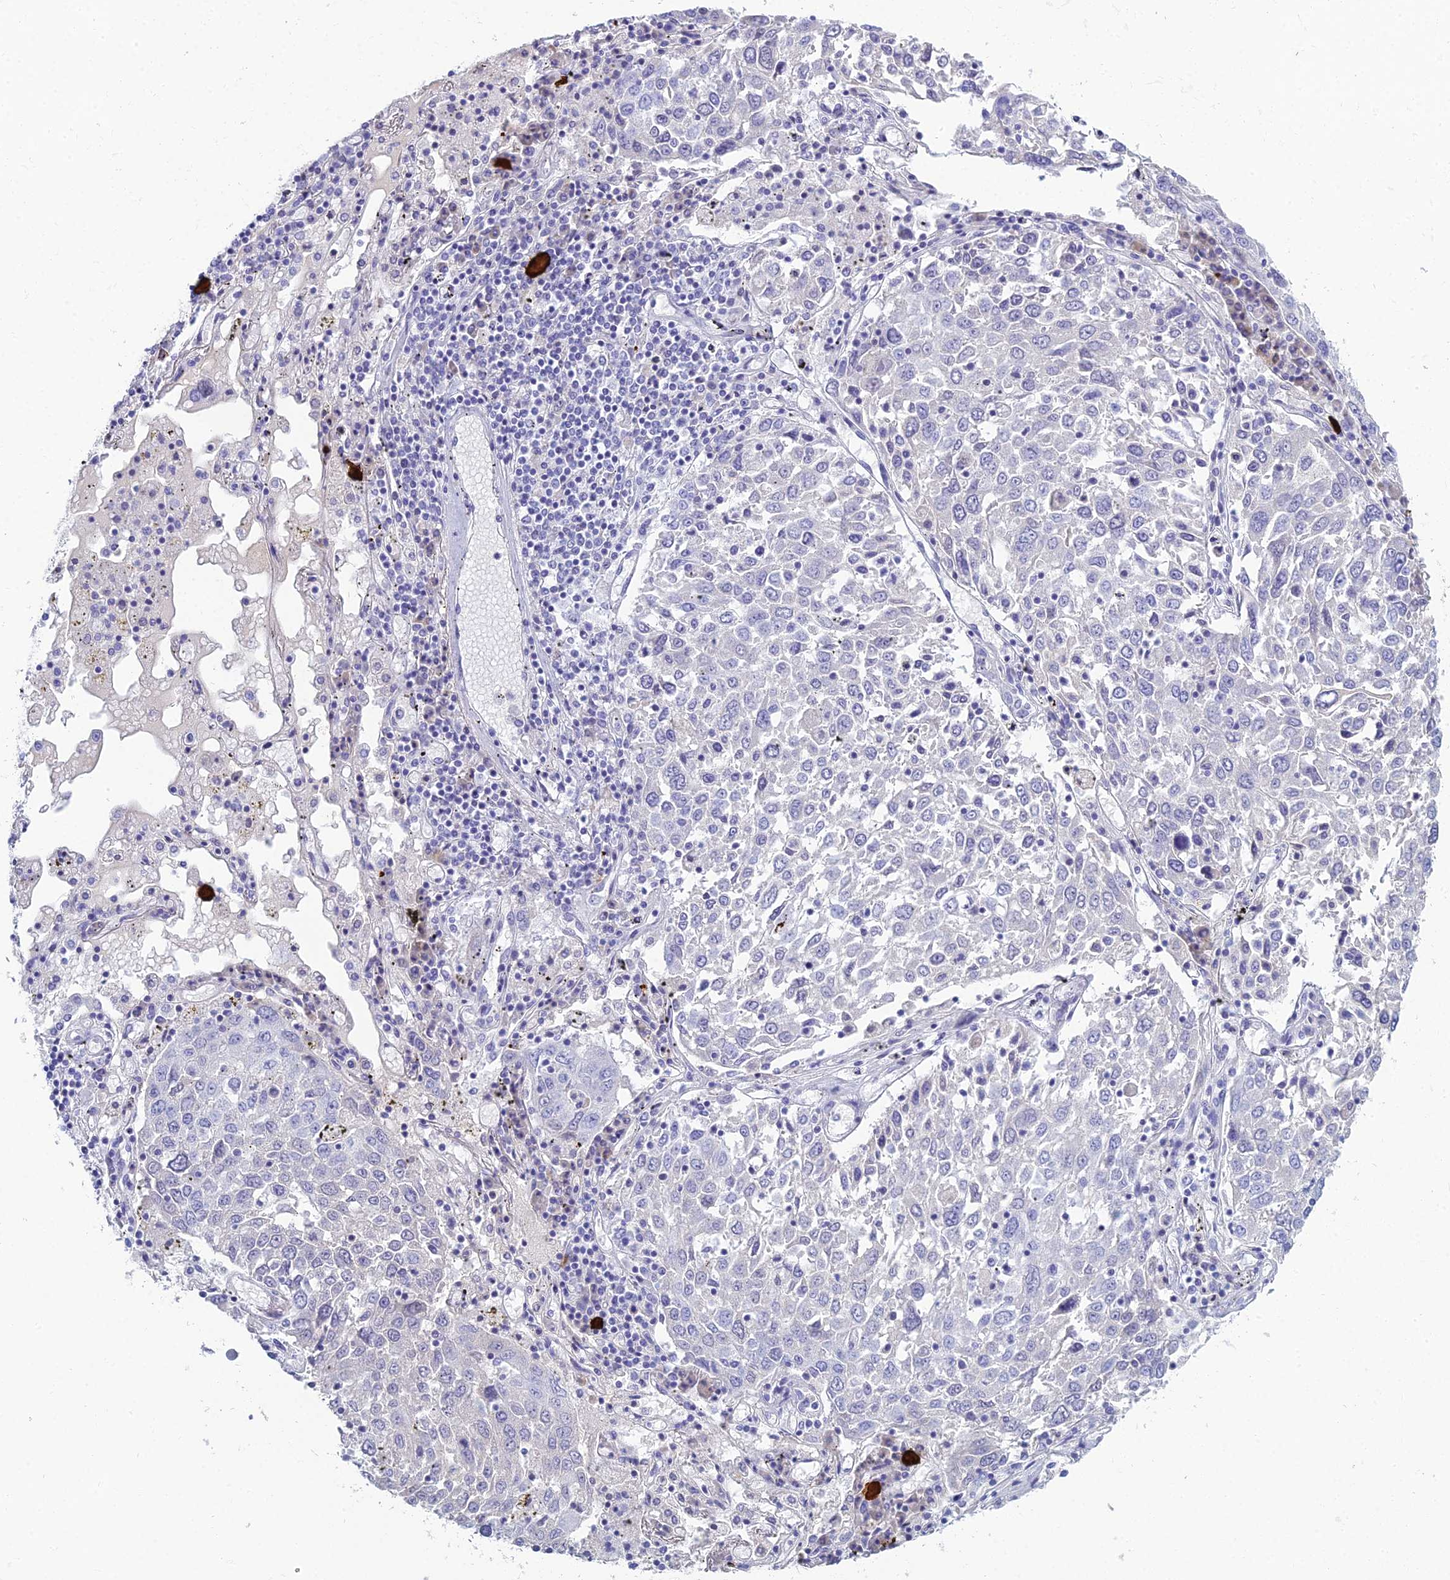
{"staining": {"intensity": "negative", "quantity": "none", "location": "none"}, "tissue": "lung cancer", "cell_type": "Tumor cells", "image_type": "cancer", "snomed": [{"axis": "morphology", "description": "Squamous cell carcinoma, NOS"}, {"axis": "topography", "description": "Lung"}], "caption": "A high-resolution histopathology image shows IHC staining of lung cancer, which shows no significant positivity in tumor cells.", "gene": "MUC13", "patient": {"sex": "male", "age": 65}}